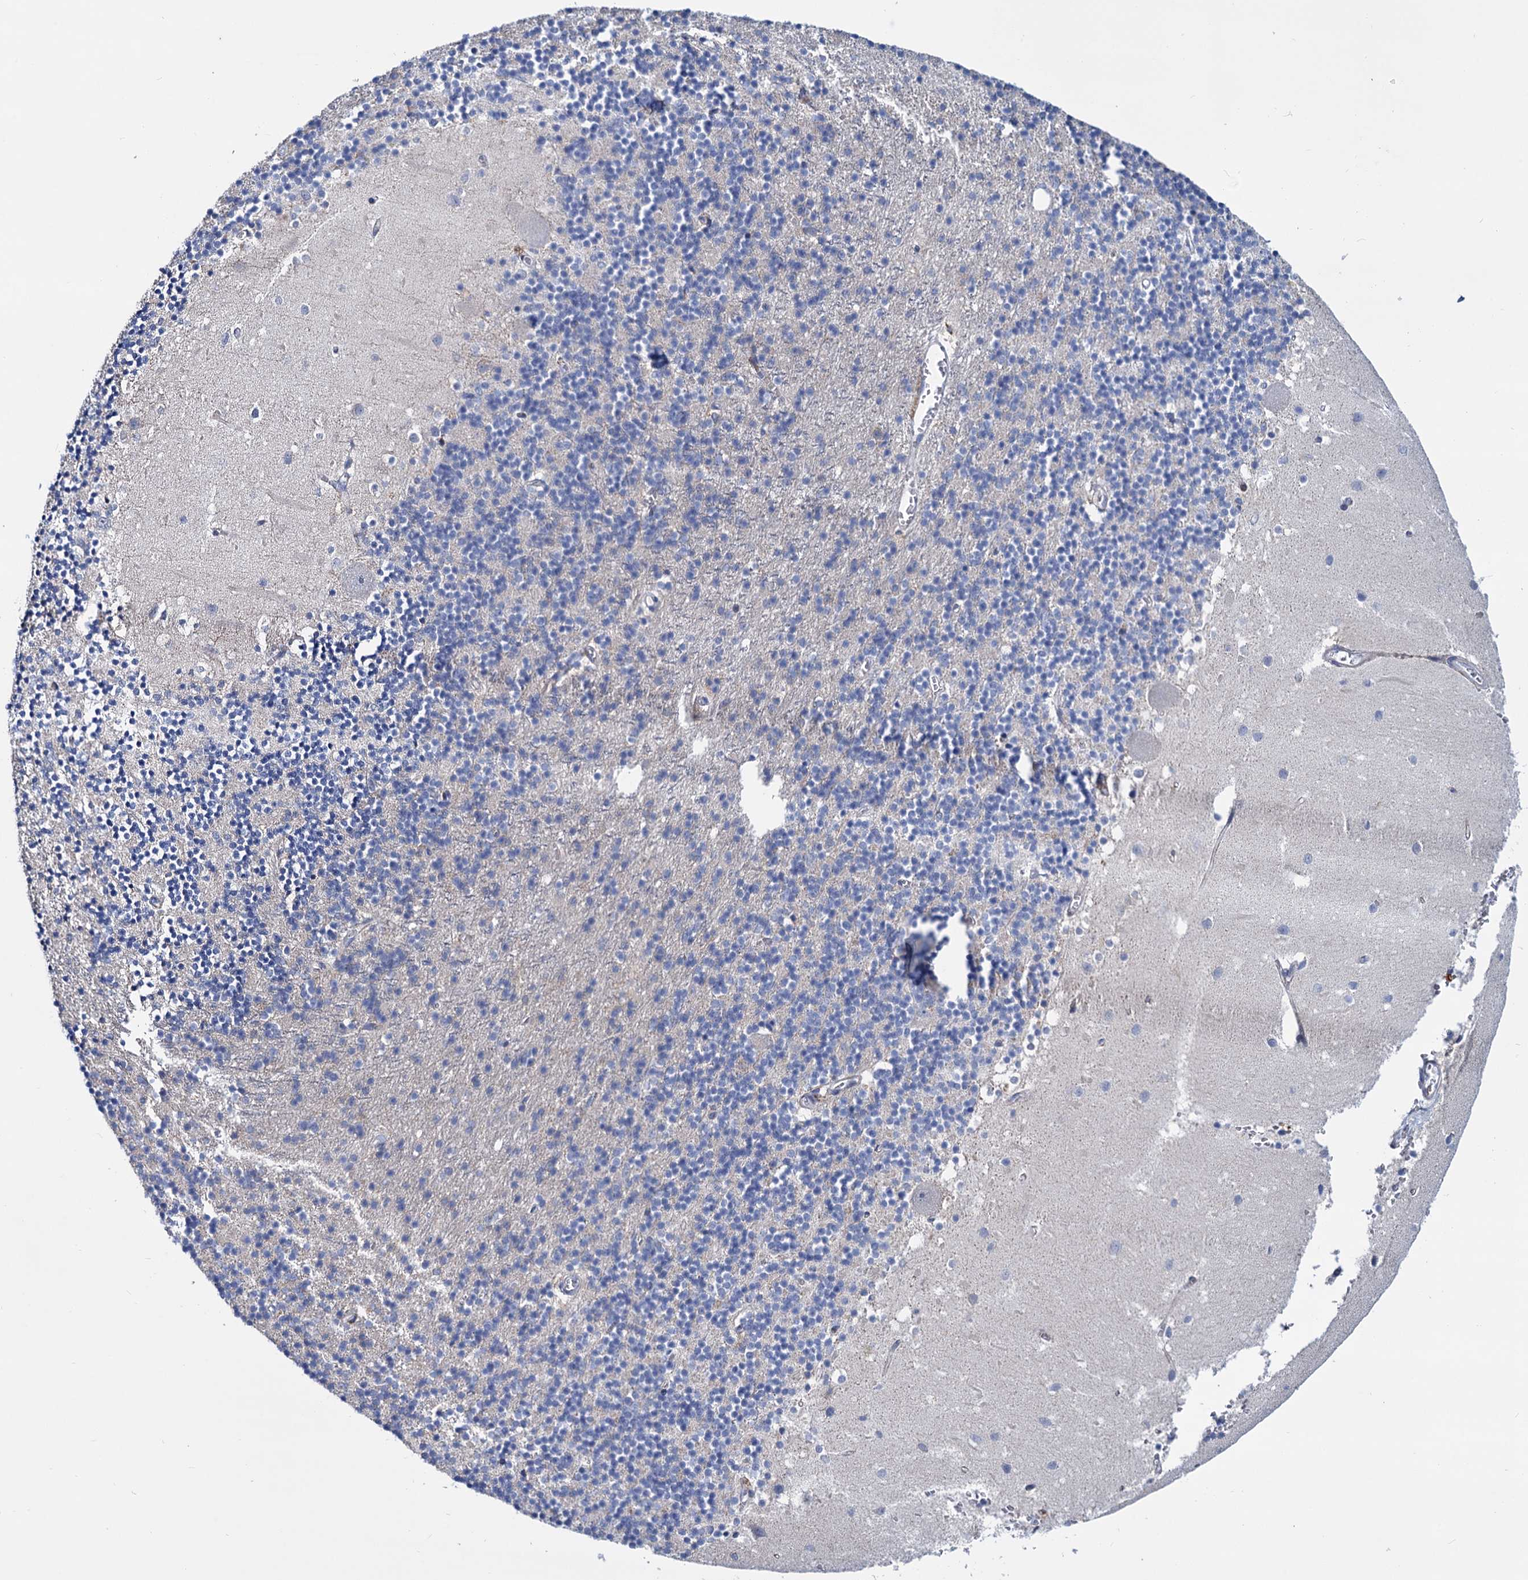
{"staining": {"intensity": "negative", "quantity": "none", "location": "none"}, "tissue": "cerebellum", "cell_type": "Cells in granular layer", "image_type": "normal", "snomed": [{"axis": "morphology", "description": "Normal tissue, NOS"}, {"axis": "topography", "description": "Cerebellum"}], "caption": "A high-resolution micrograph shows immunohistochemistry staining of benign cerebellum, which displays no significant staining in cells in granular layer.", "gene": "LRCH4", "patient": {"sex": "male", "age": 54}}